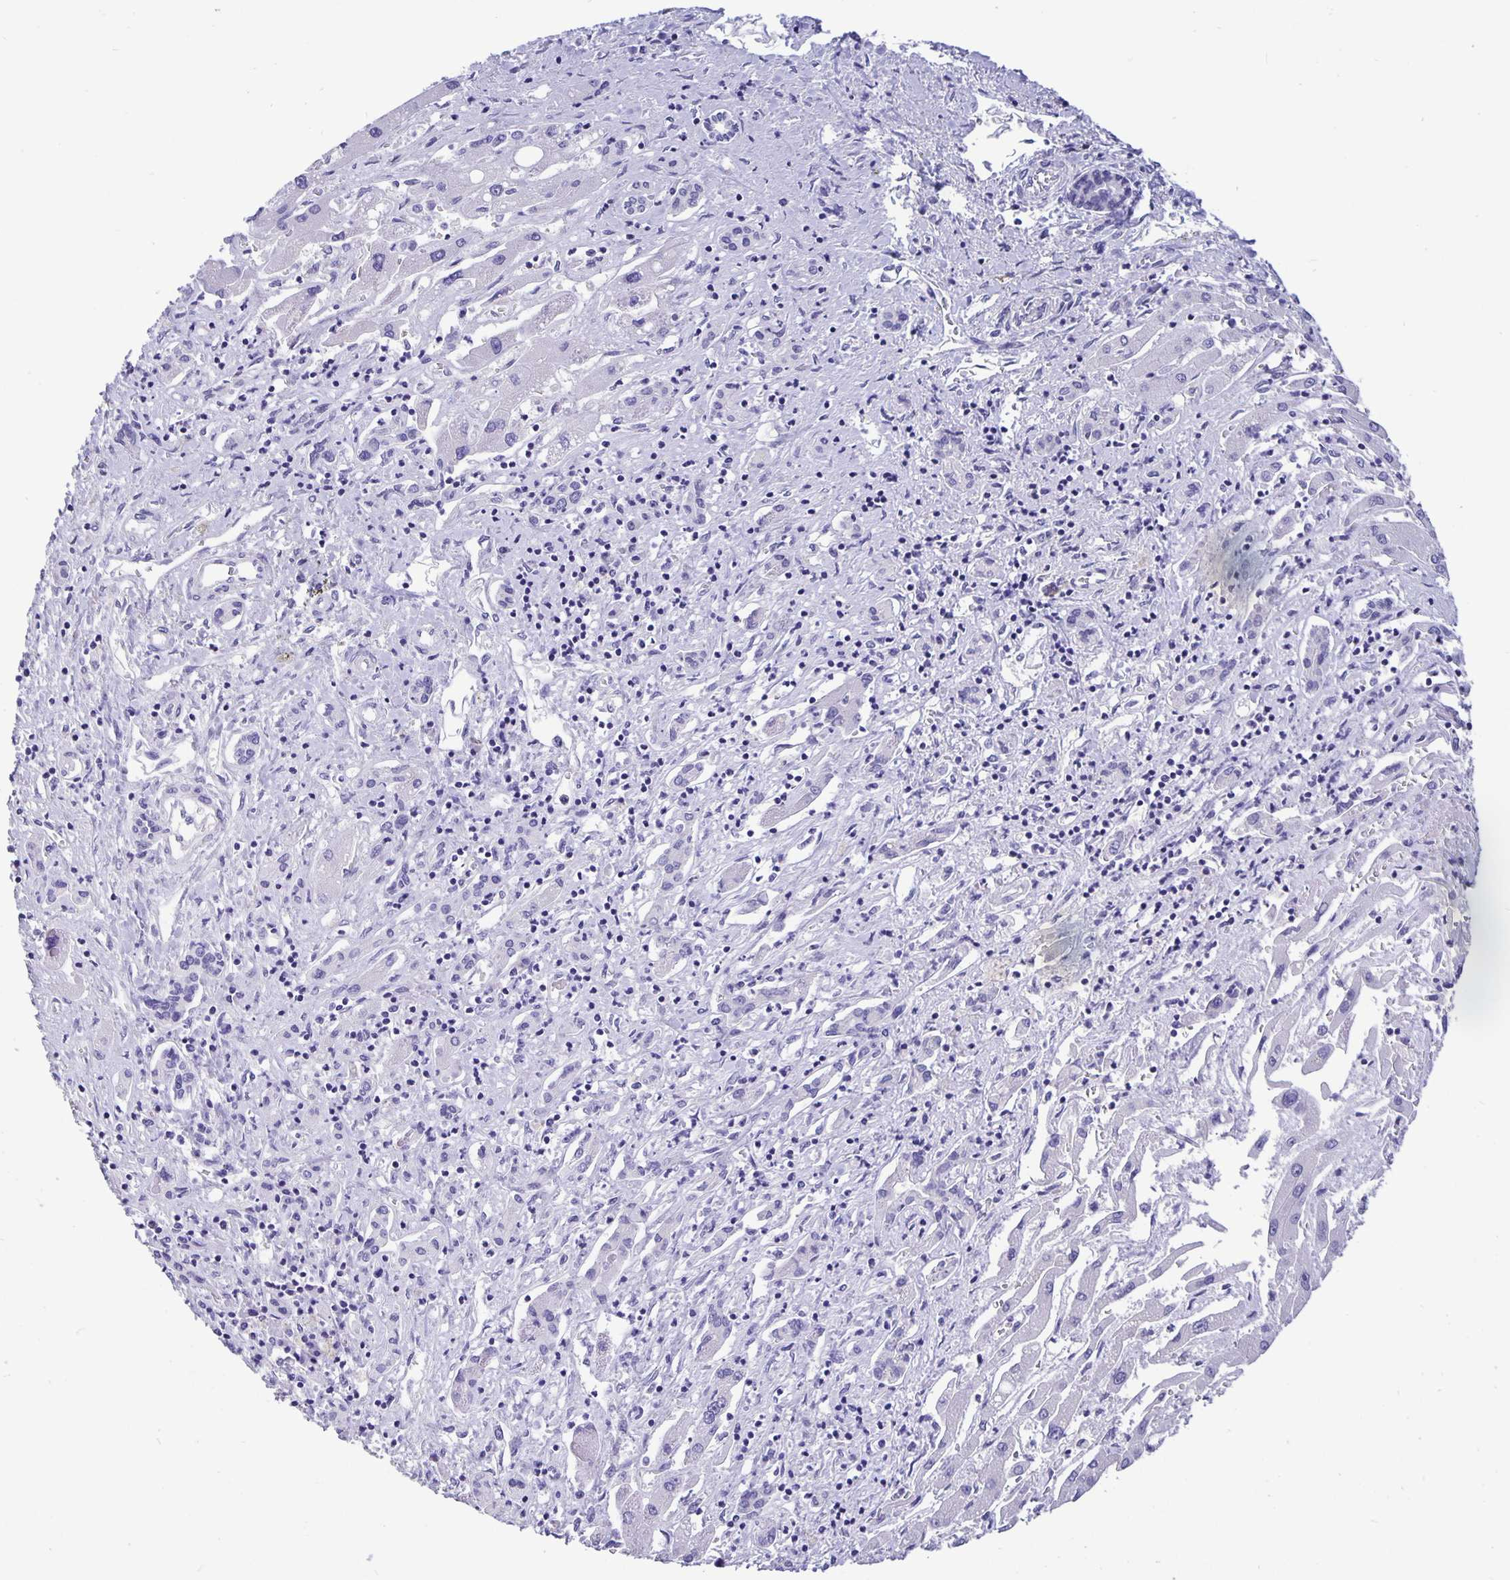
{"staining": {"intensity": "negative", "quantity": "none", "location": "none"}, "tissue": "liver cancer", "cell_type": "Tumor cells", "image_type": "cancer", "snomed": [{"axis": "morphology", "description": "Carcinoma, Hepatocellular, NOS"}, {"axis": "topography", "description": "Liver"}], "caption": "DAB (3,3'-diaminobenzidine) immunohistochemical staining of human hepatocellular carcinoma (liver) reveals no significant positivity in tumor cells.", "gene": "ERMN", "patient": {"sex": "male", "age": 73}}